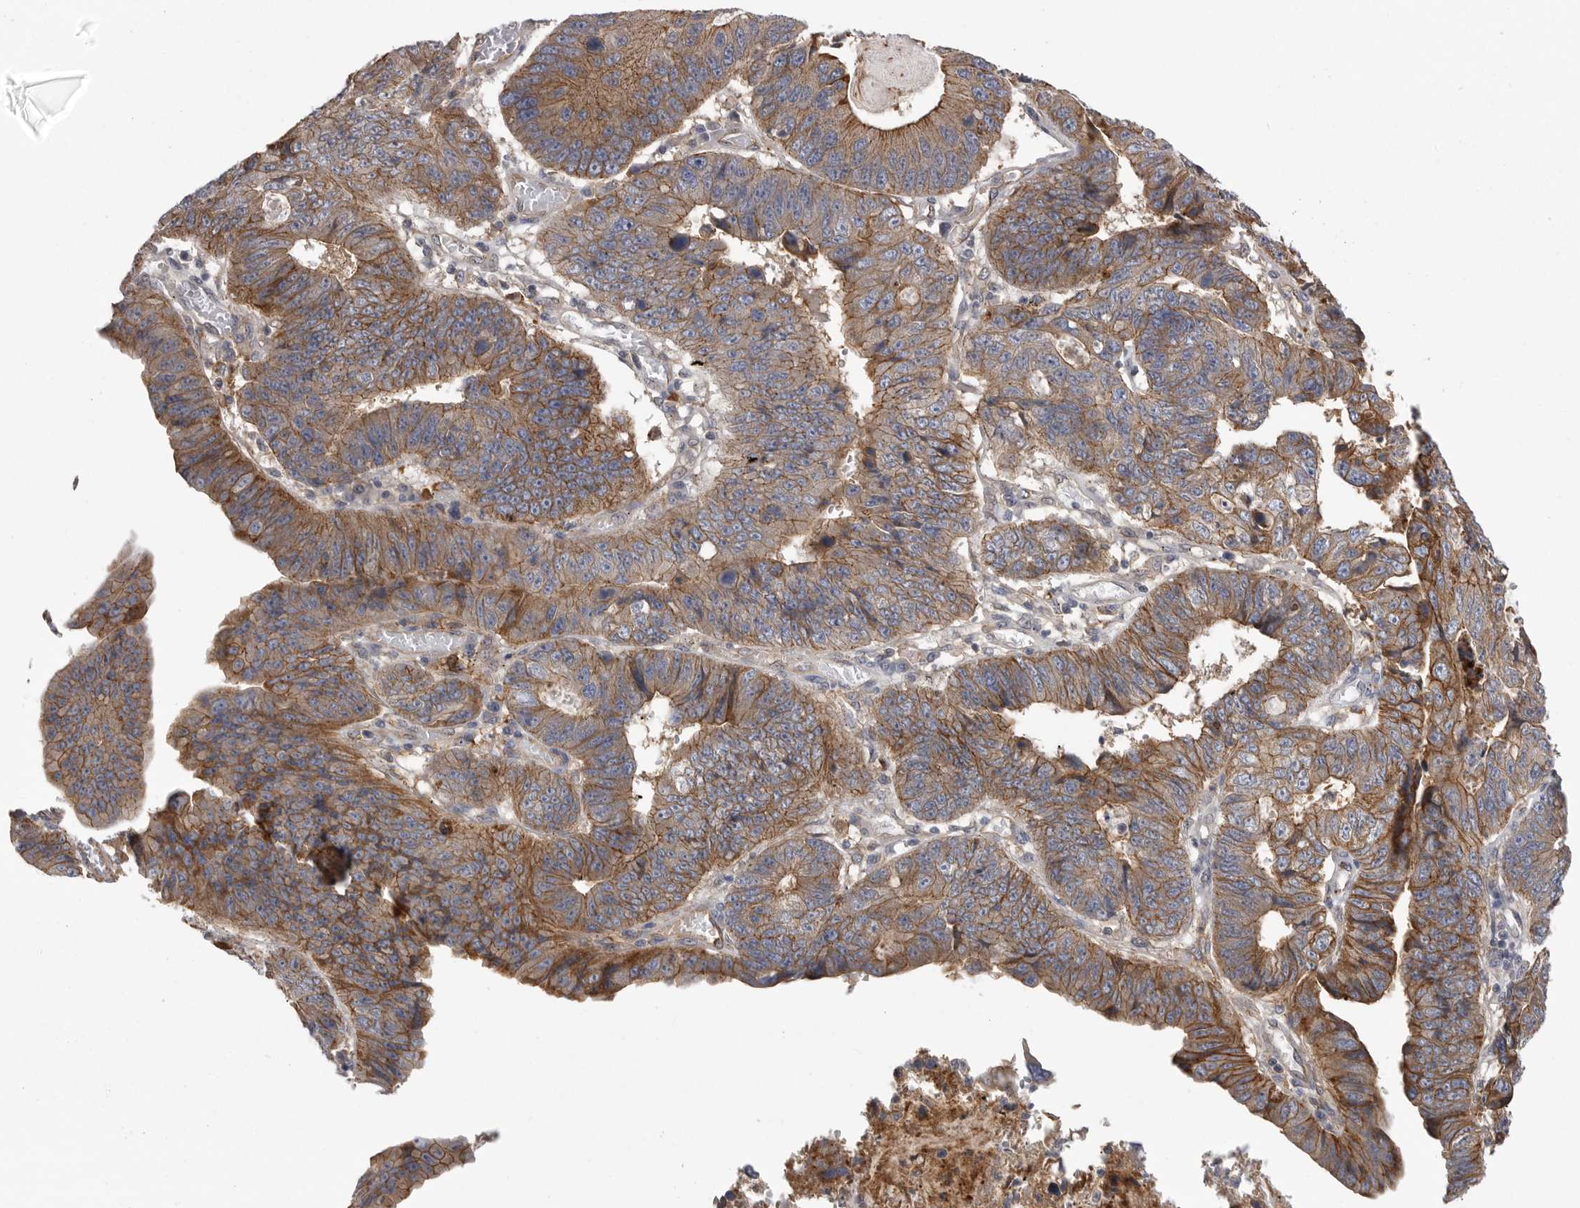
{"staining": {"intensity": "moderate", "quantity": ">75%", "location": "cytoplasmic/membranous"}, "tissue": "stomach cancer", "cell_type": "Tumor cells", "image_type": "cancer", "snomed": [{"axis": "morphology", "description": "Adenocarcinoma, NOS"}, {"axis": "topography", "description": "Stomach"}], "caption": "Immunohistochemical staining of human stomach adenocarcinoma shows moderate cytoplasmic/membranous protein expression in approximately >75% of tumor cells.", "gene": "NECTIN1", "patient": {"sex": "male", "age": 59}}